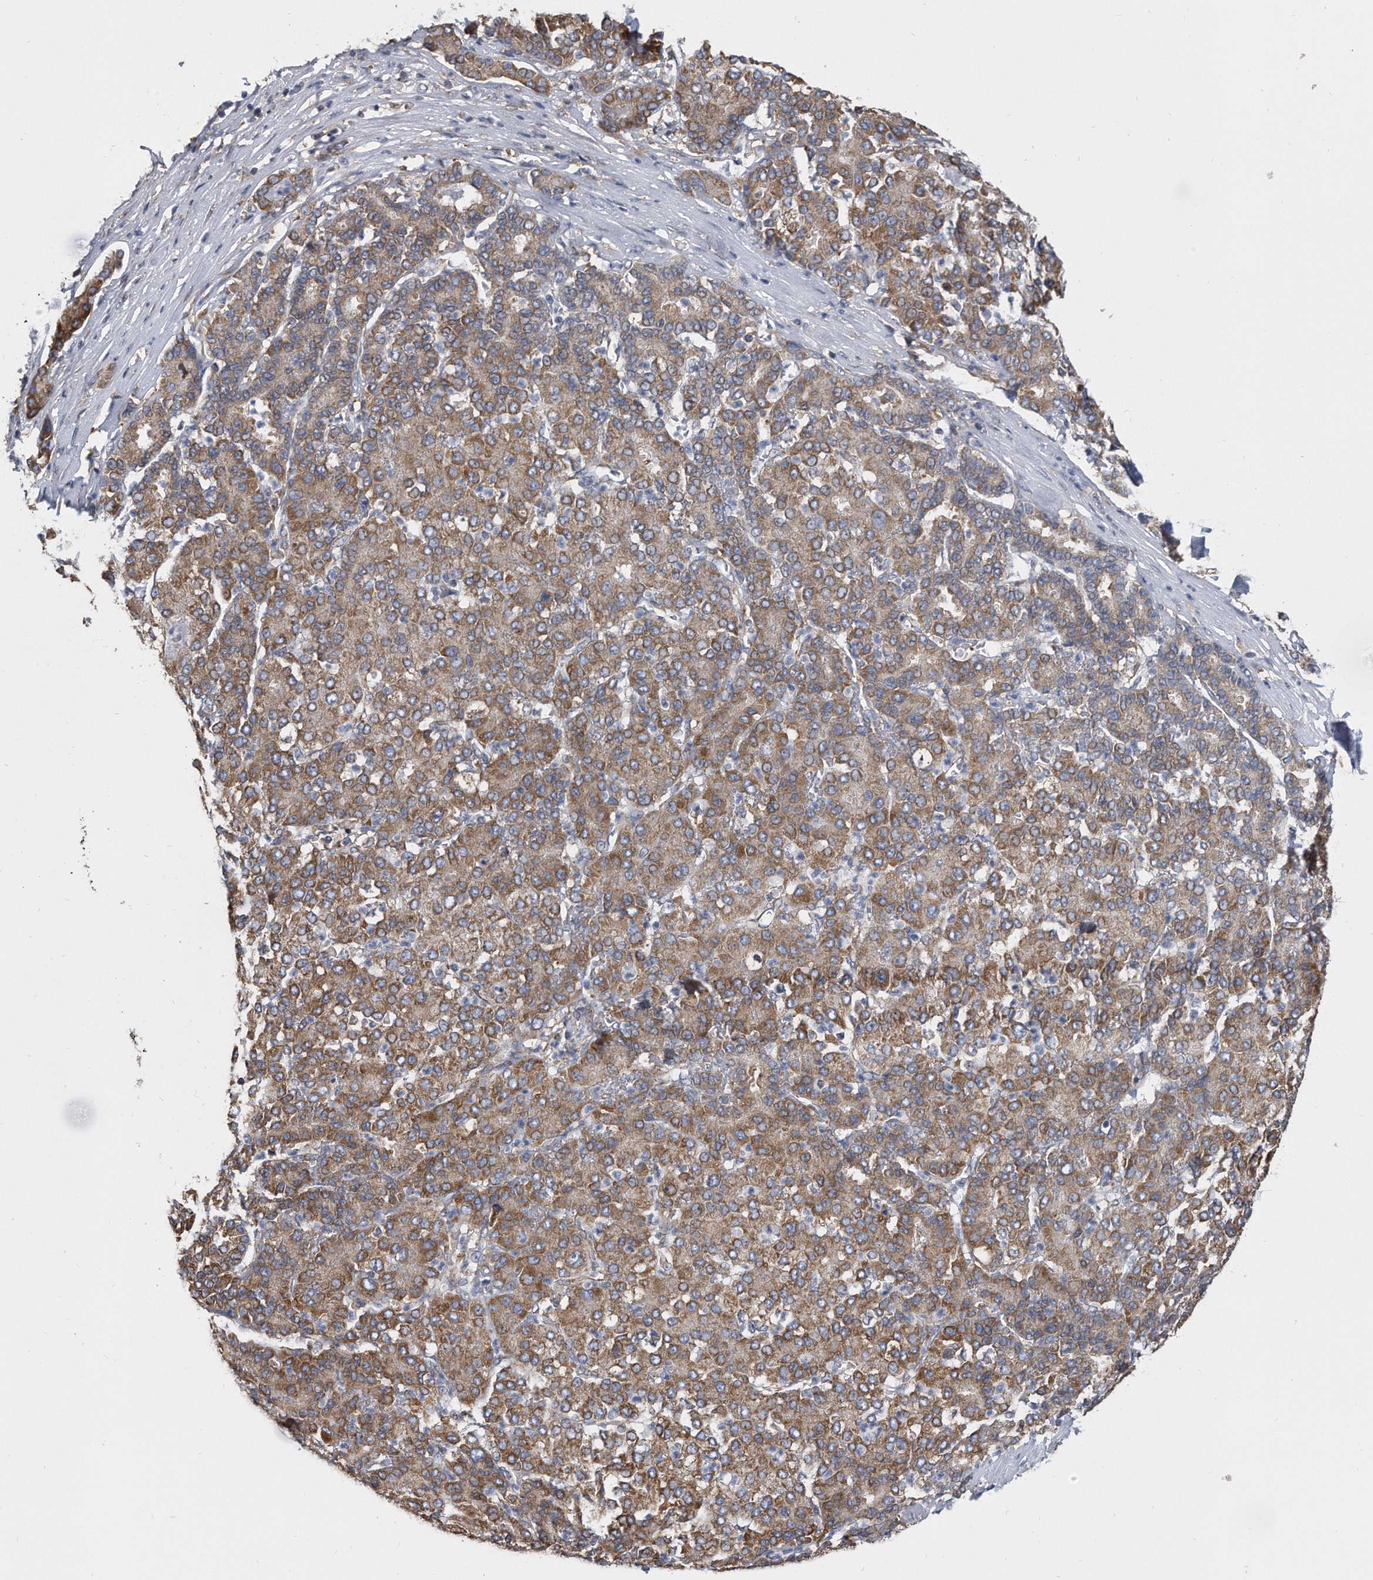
{"staining": {"intensity": "moderate", "quantity": ">75%", "location": "cytoplasmic/membranous"}, "tissue": "liver cancer", "cell_type": "Tumor cells", "image_type": "cancer", "snomed": [{"axis": "morphology", "description": "Carcinoma, Hepatocellular, NOS"}, {"axis": "topography", "description": "Liver"}], "caption": "Immunohistochemical staining of human liver cancer (hepatocellular carcinoma) displays medium levels of moderate cytoplasmic/membranous positivity in about >75% of tumor cells. The staining is performed using DAB brown chromogen to label protein expression. The nuclei are counter-stained blue using hematoxylin.", "gene": "CCDC47", "patient": {"sex": "male", "age": 65}}